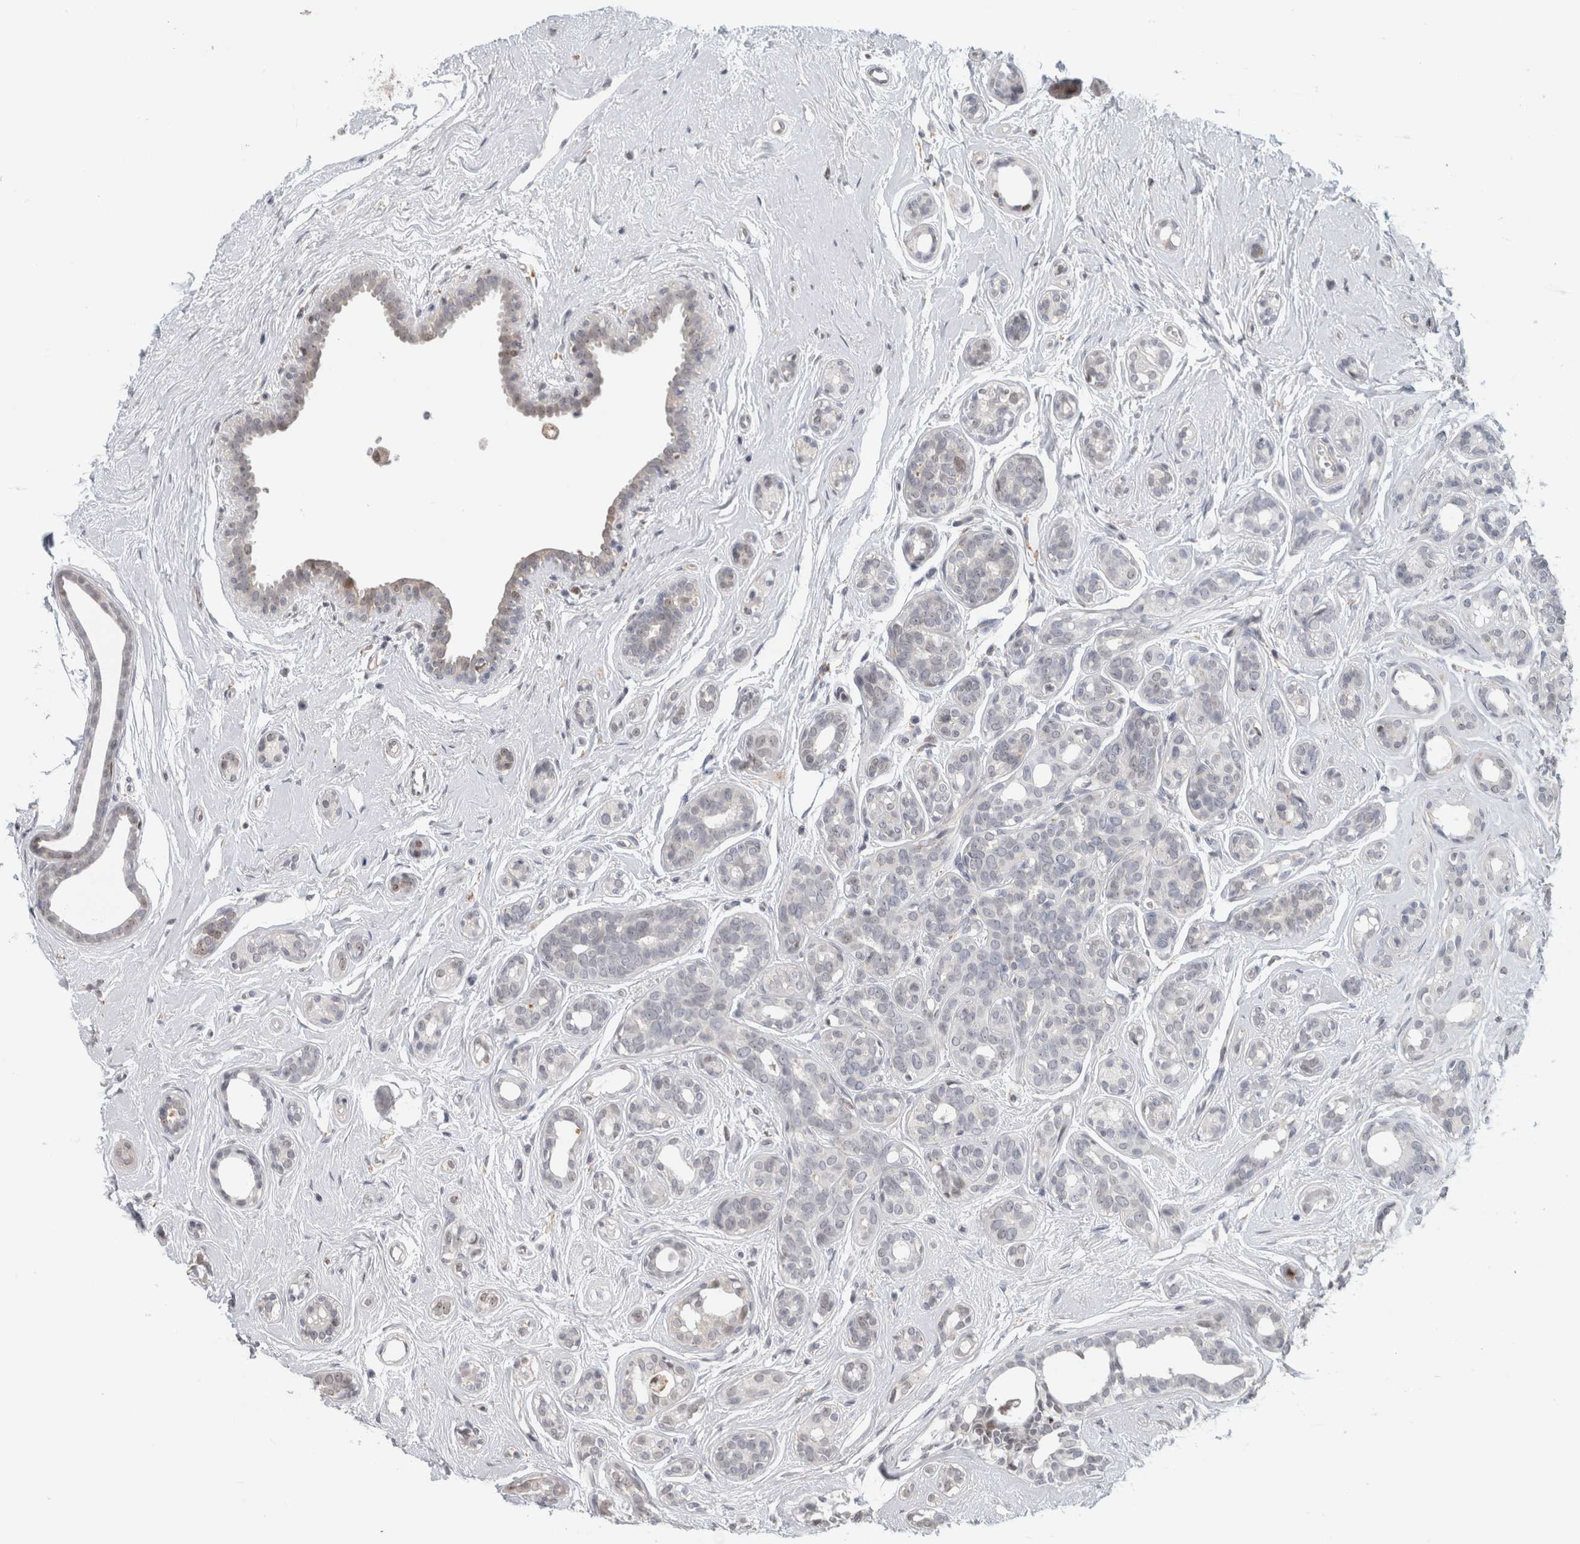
{"staining": {"intensity": "weak", "quantity": "<25%", "location": "cytoplasmic/membranous"}, "tissue": "breast cancer", "cell_type": "Tumor cells", "image_type": "cancer", "snomed": [{"axis": "morphology", "description": "Duct carcinoma"}, {"axis": "topography", "description": "Breast"}], "caption": "This is an immunohistochemistry (IHC) histopathology image of breast cancer (infiltrating ductal carcinoma). There is no positivity in tumor cells.", "gene": "INSRR", "patient": {"sex": "female", "age": 55}}